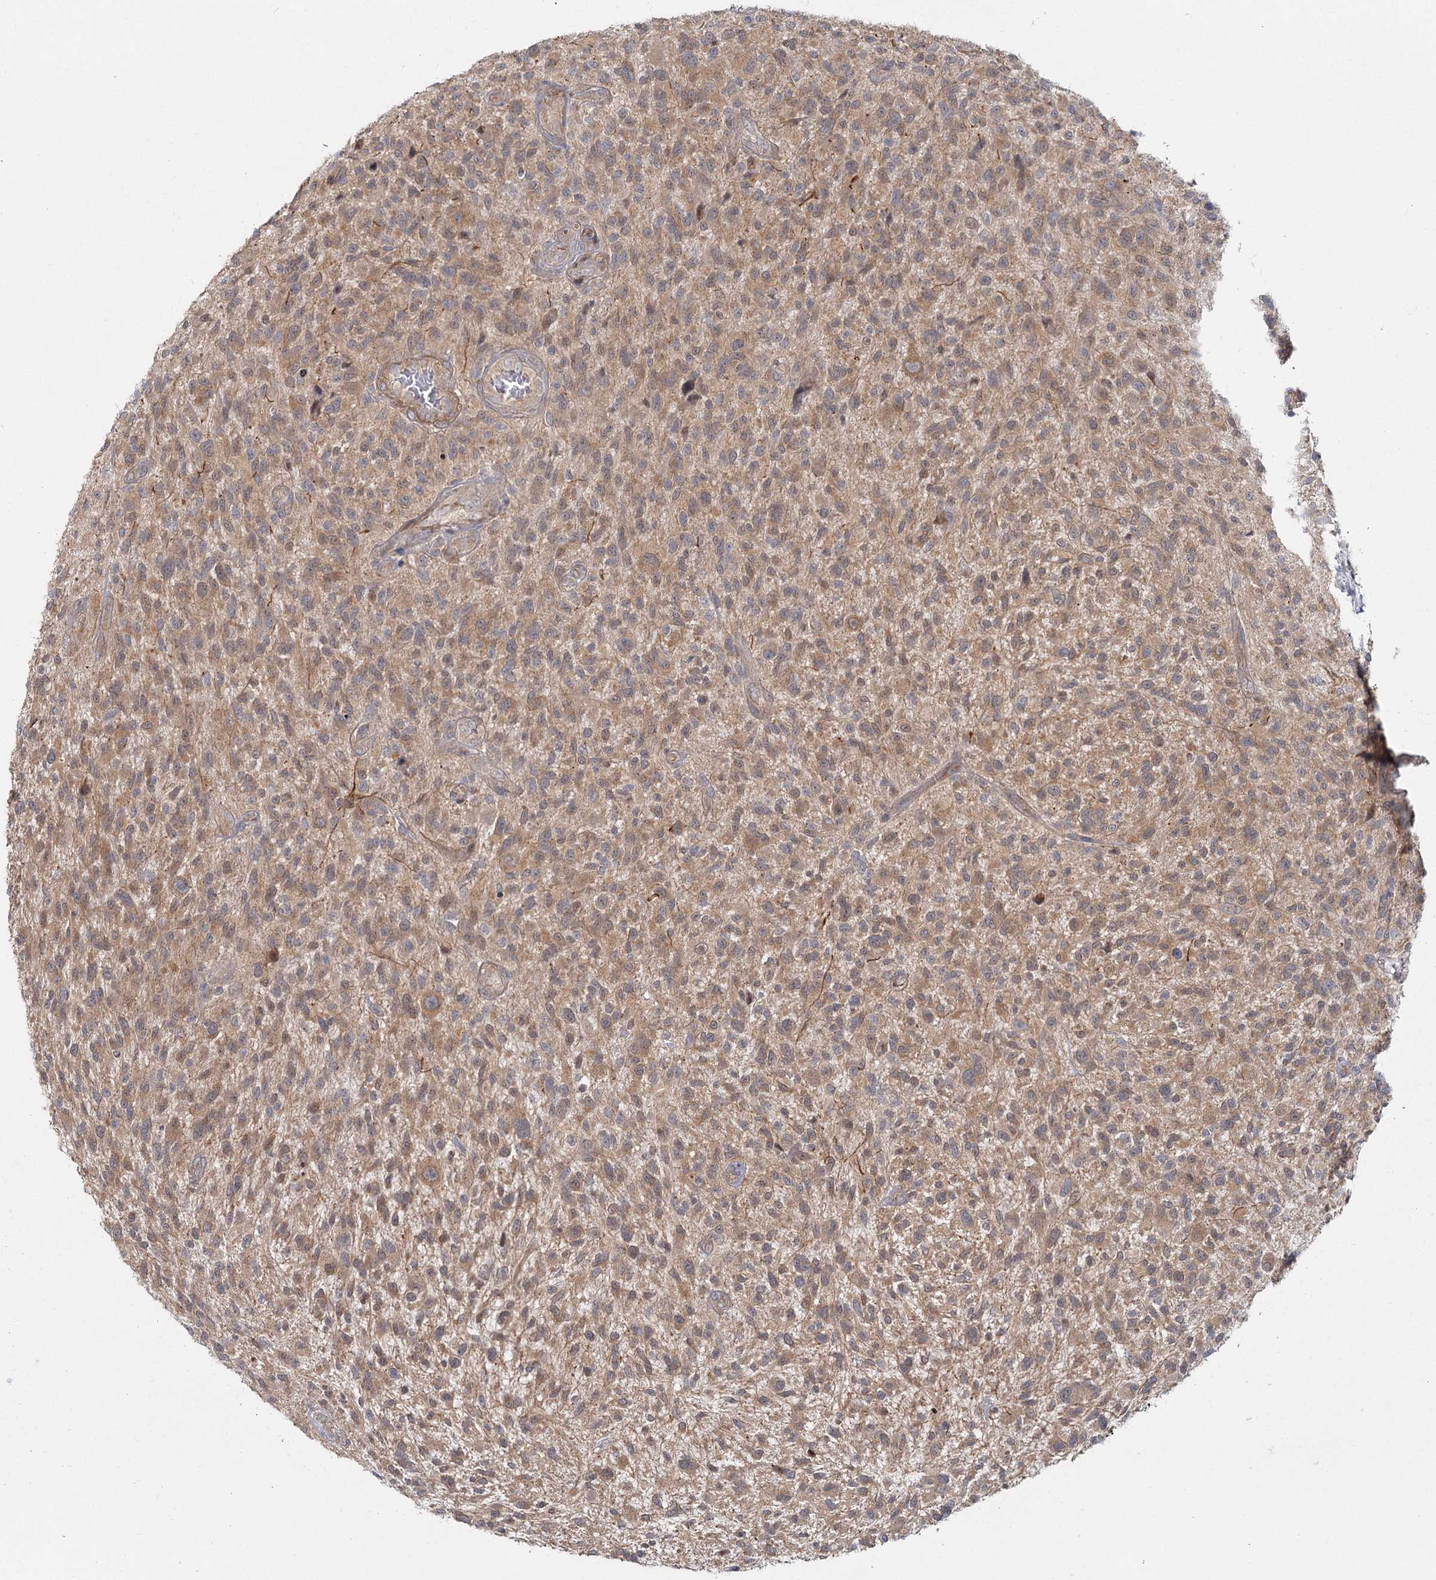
{"staining": {"intensity": "moderate", "quantity": ">75%", "location": "cytoplasmic/membranous"}, "tissue": "glioma", "cell_type": "Tumor cells", "image_type": "cancer", "snomed": [{"axis": "morphology", "description": "Glioma, malignant, High grade"}, {"axis": "topography", "description": "Brain"}], "caption": "Protein analysis of malignant glioma (high-grade) tissue reveals moderate cytoplasmic/membranous expression in about >75% of tumor cells.", "gene": "TBC1D9B", "patient": {"sex": "male", "age": 47}}